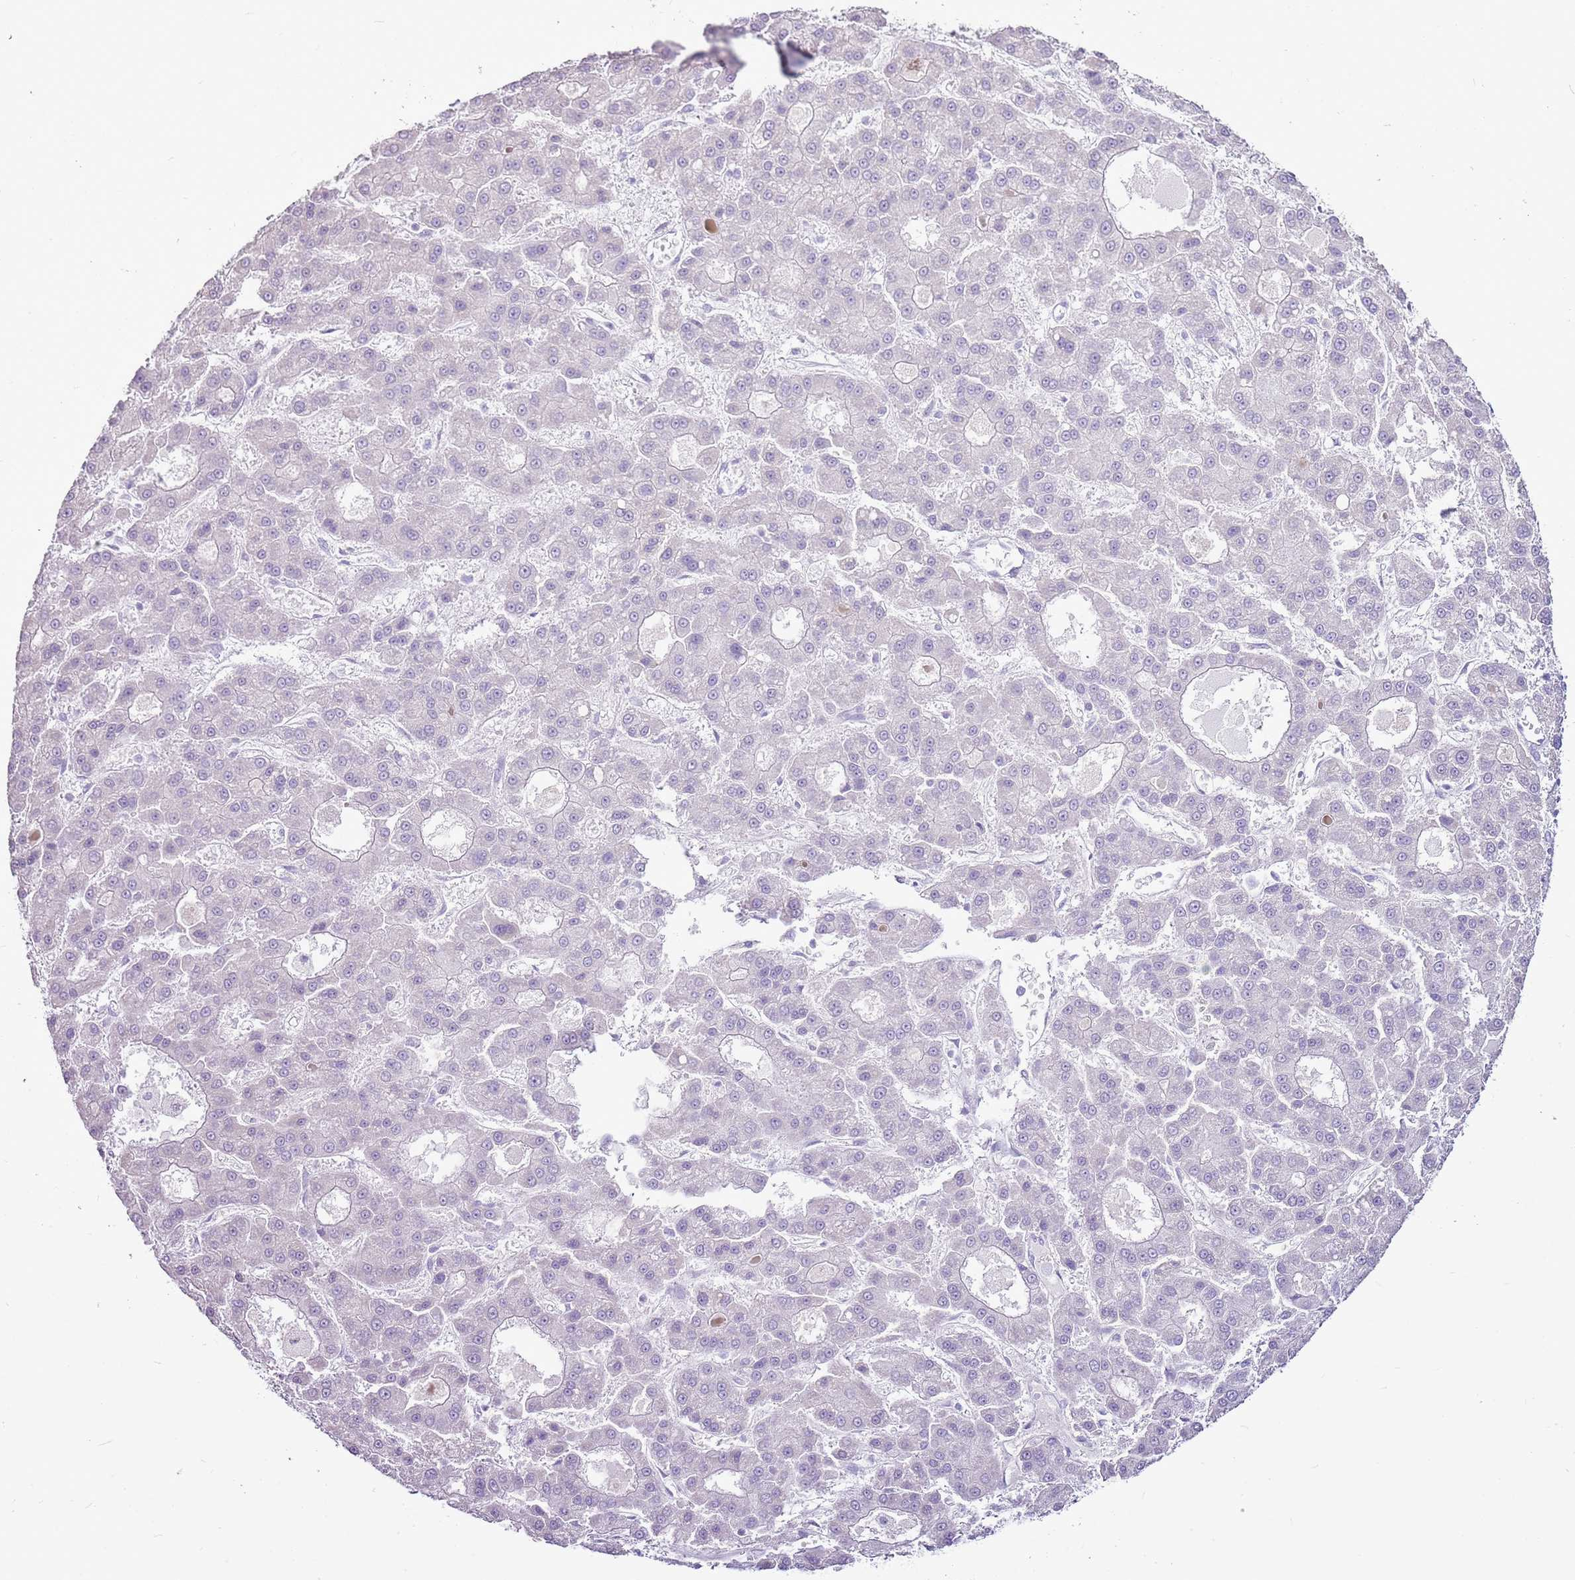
{"staining": {"intensity": "negative", "quantity": "none", "location": "none"}, "tissue": "liver cancer", "cell_type": "Tumor cells", "image_type": "cancer", "snomed": [{"axis": "morphology", "description": "Carcinoma, Hepatocellular, NOS"}, {"axis": "topography", "description": "Liver"}], "caption": "Photomicrograph shows no significant protein staining in tumor cells of liver cancer.", "gene": "CNFN", "patient": {"sex": "male", "age": 70}}